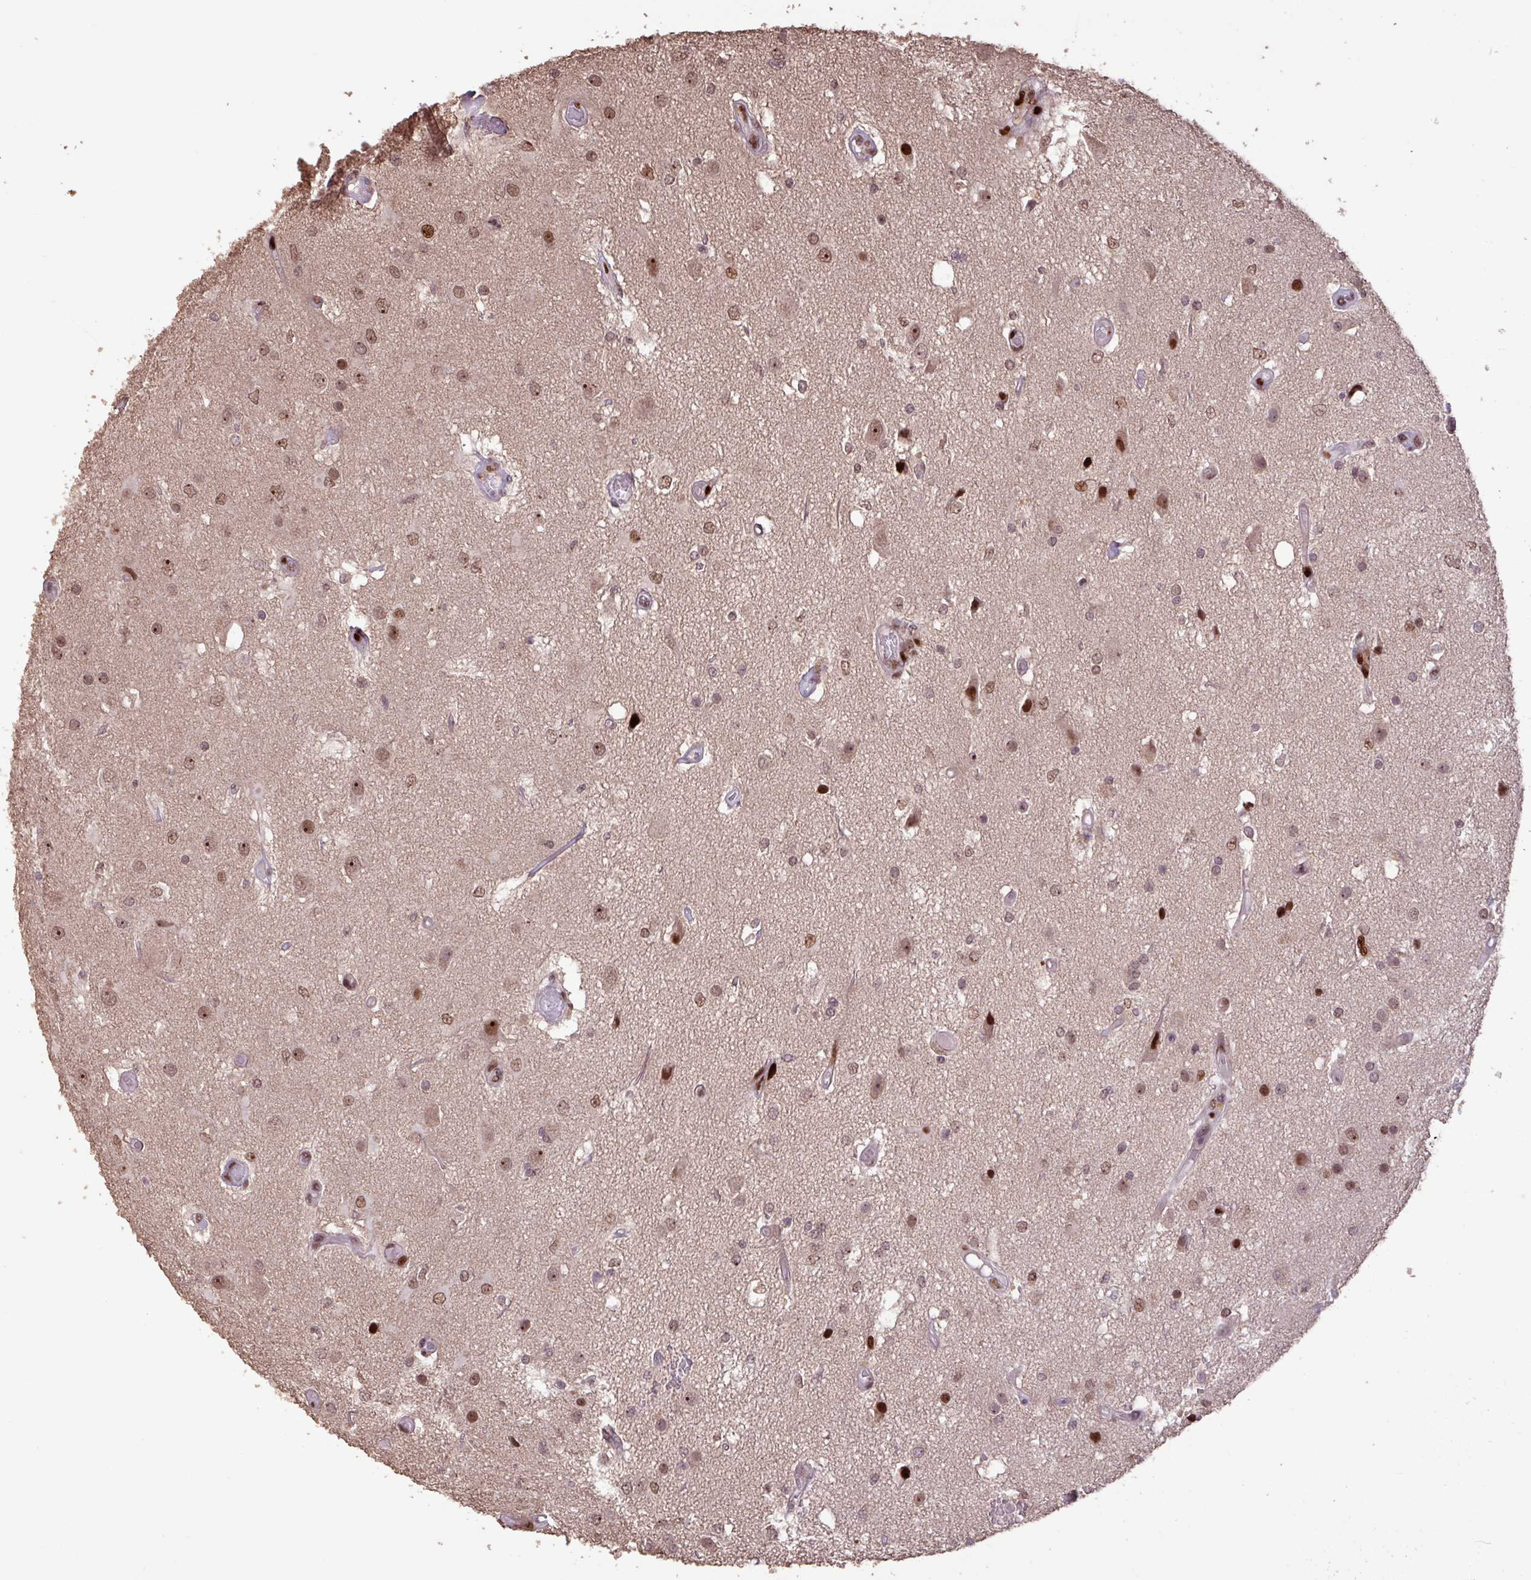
{"staining": {"intensity": "moderate", "quantity": ">75%", "location": "nuclear"}, "tissue": "glioma", "cell_type": "Tumor cells", "image_type": "cancer", "snomed": [{"axis": "morphology", "description": "Glioma, malignant, High grade"}, {"axis": "morphology", "description": "Glioblastoma, NOS"}, {"axis": "topography", "description": "Brain"}], "caption": "Immunohistochemistry (DAB) staining of glioblastoma reveals moderate nuclear protein positivity in about >75% of tumor cells.", "gene": "ZNF709", "patient": {"sex": "male", "age": 60}}